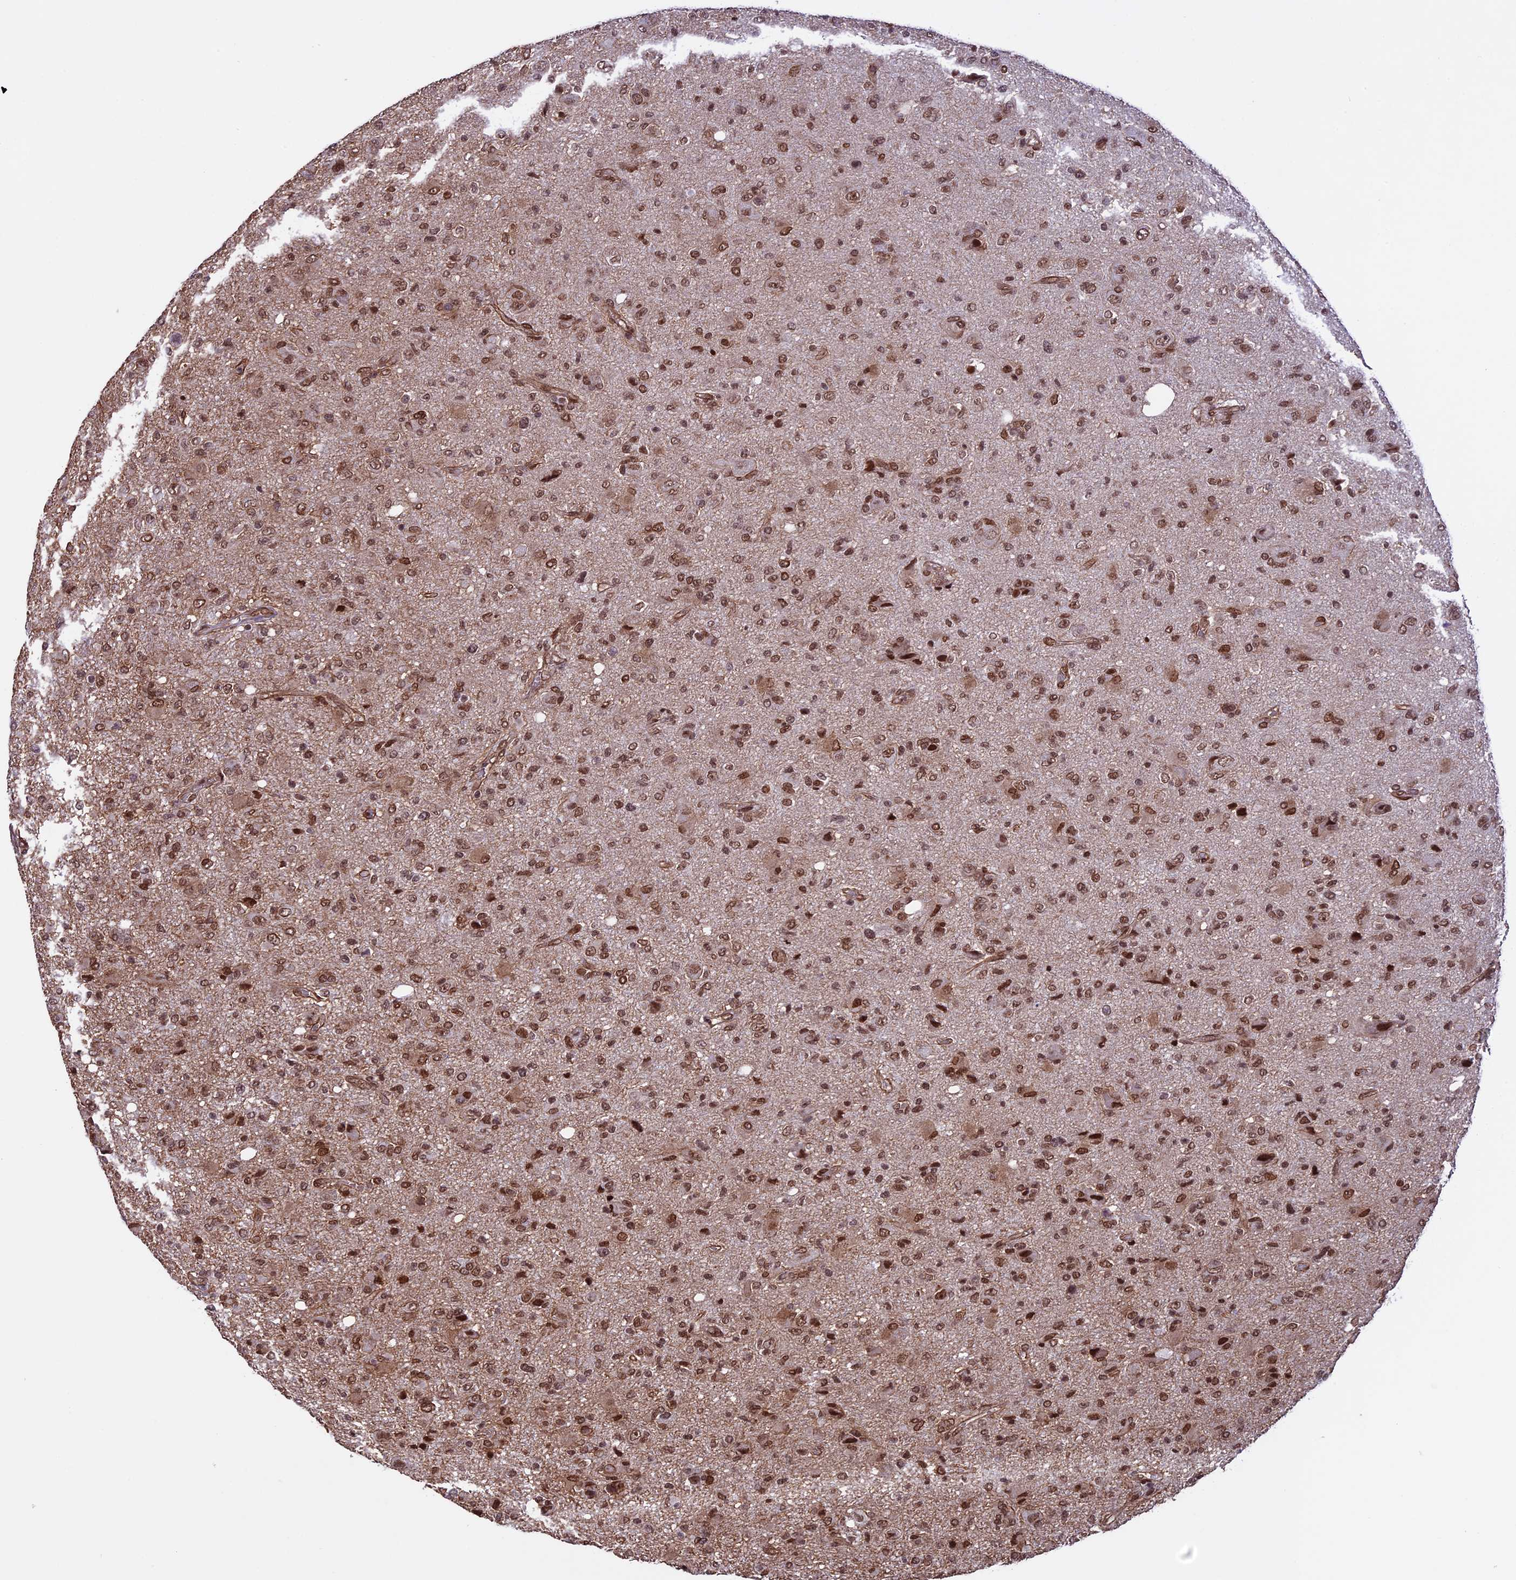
{"staining": {"intensity": "moderate", "quantity": ">75%", "location": "nuclear"}, "tissue": "glioma", "cell_type": "Tumor cells", "image_type": "cancer", "snomed": [{"axis": "morphology", "description": "Glioma, malignant, High grade"}, {"axis": "topography", "description": "Brain"}], "caption": "Glioma stained for a protein (brown) shows moderate nuclear positive positivity in about >75% of tumor cells.", "gene": "MPHOSPH8", "patient": {"sex": "female", "age": 57}}